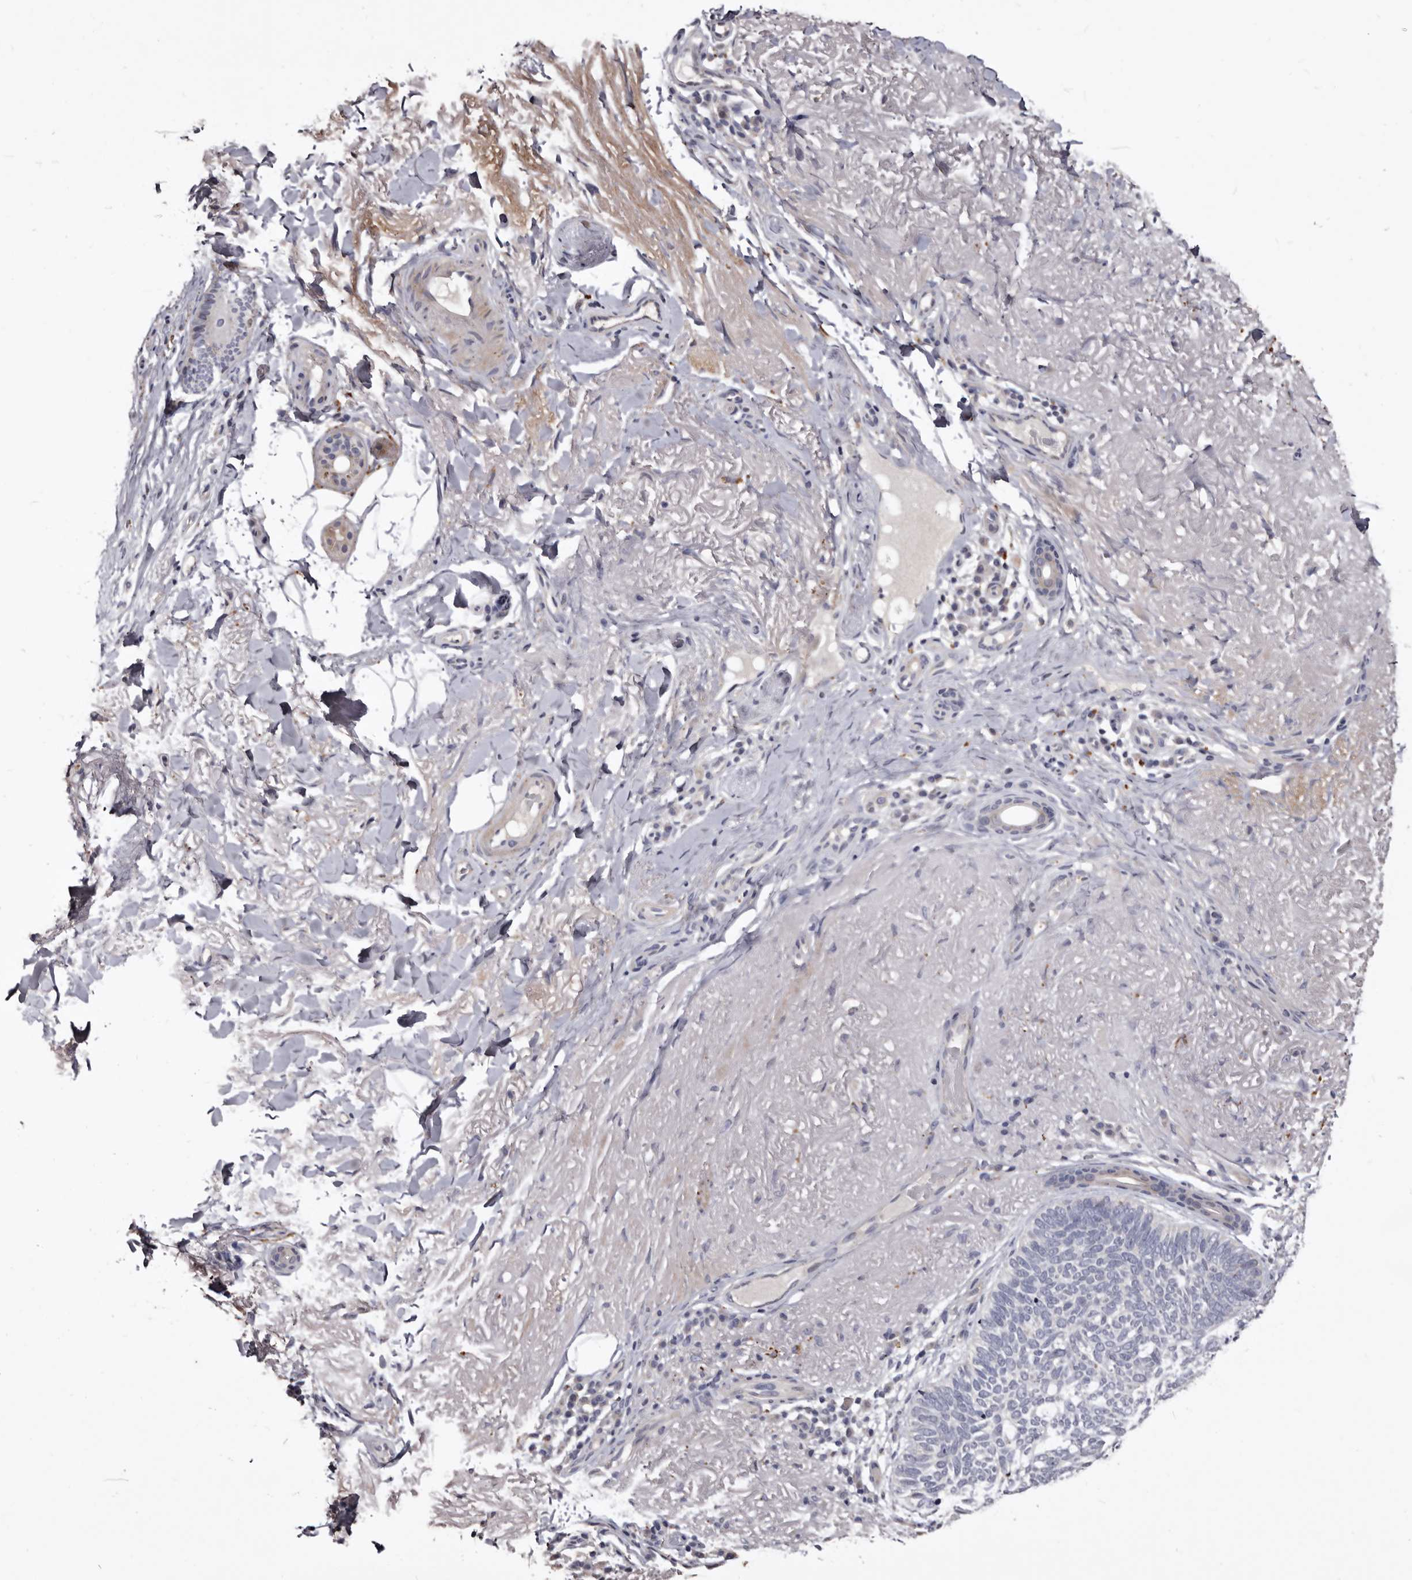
{"staining": {"intensity": "negative", "quantity": "none", "location": "none"}, "tissue": "skin cancer", "cell_type": "Tumor cells", "image_type": "cancer", "snomed": [{"axis": "morphology", "description": "Basal cell carcinoma"}, {"axis": "topography", "description": "Skin"}], "caption": "Photomicrograph shows no significant protein positivity in tumor cells of skin cancer.", "gene": "SLC10A4", "patient": {"sex": "female", "age": 85}}